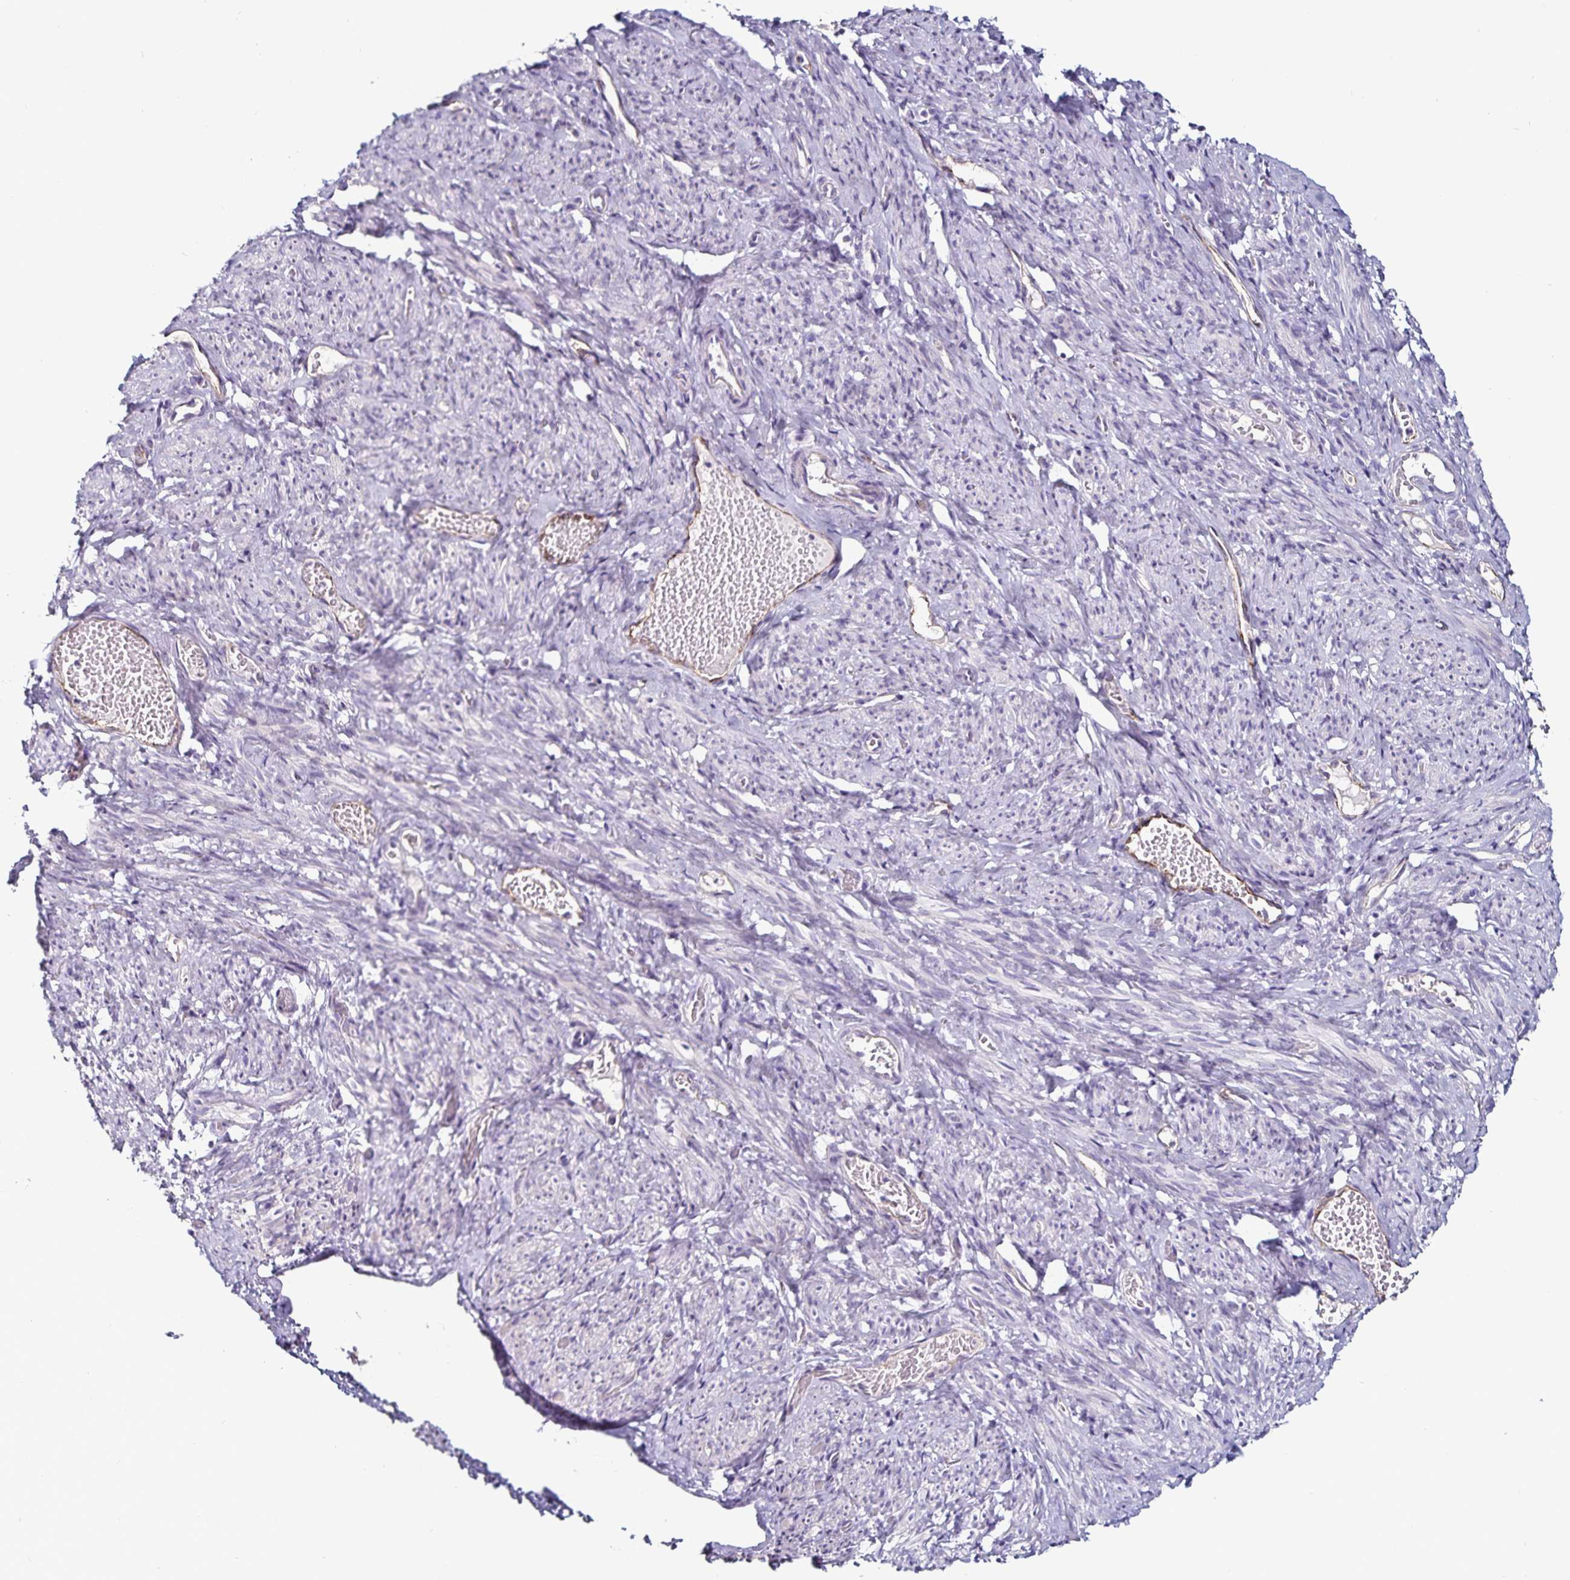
{"staining": {"intensity": "negative", "quantity": "none", "location": "none"}, "tissue": "smooth muscle", "cell_type": "Smooth muscle cells", "image_type": "normal", "snomed": [{"axis": "morphology", "description": "Normal tissue, NOS"}, {"axis": "topography", "description": "Smooth muscle"}], "caption": "Immunohistochemical staining of unremarkable smooth muscle reveals no significant expression in smooth muscle cells.", "gene": "TSPAN7", "patient": {"sex": "female", "age": 65}}